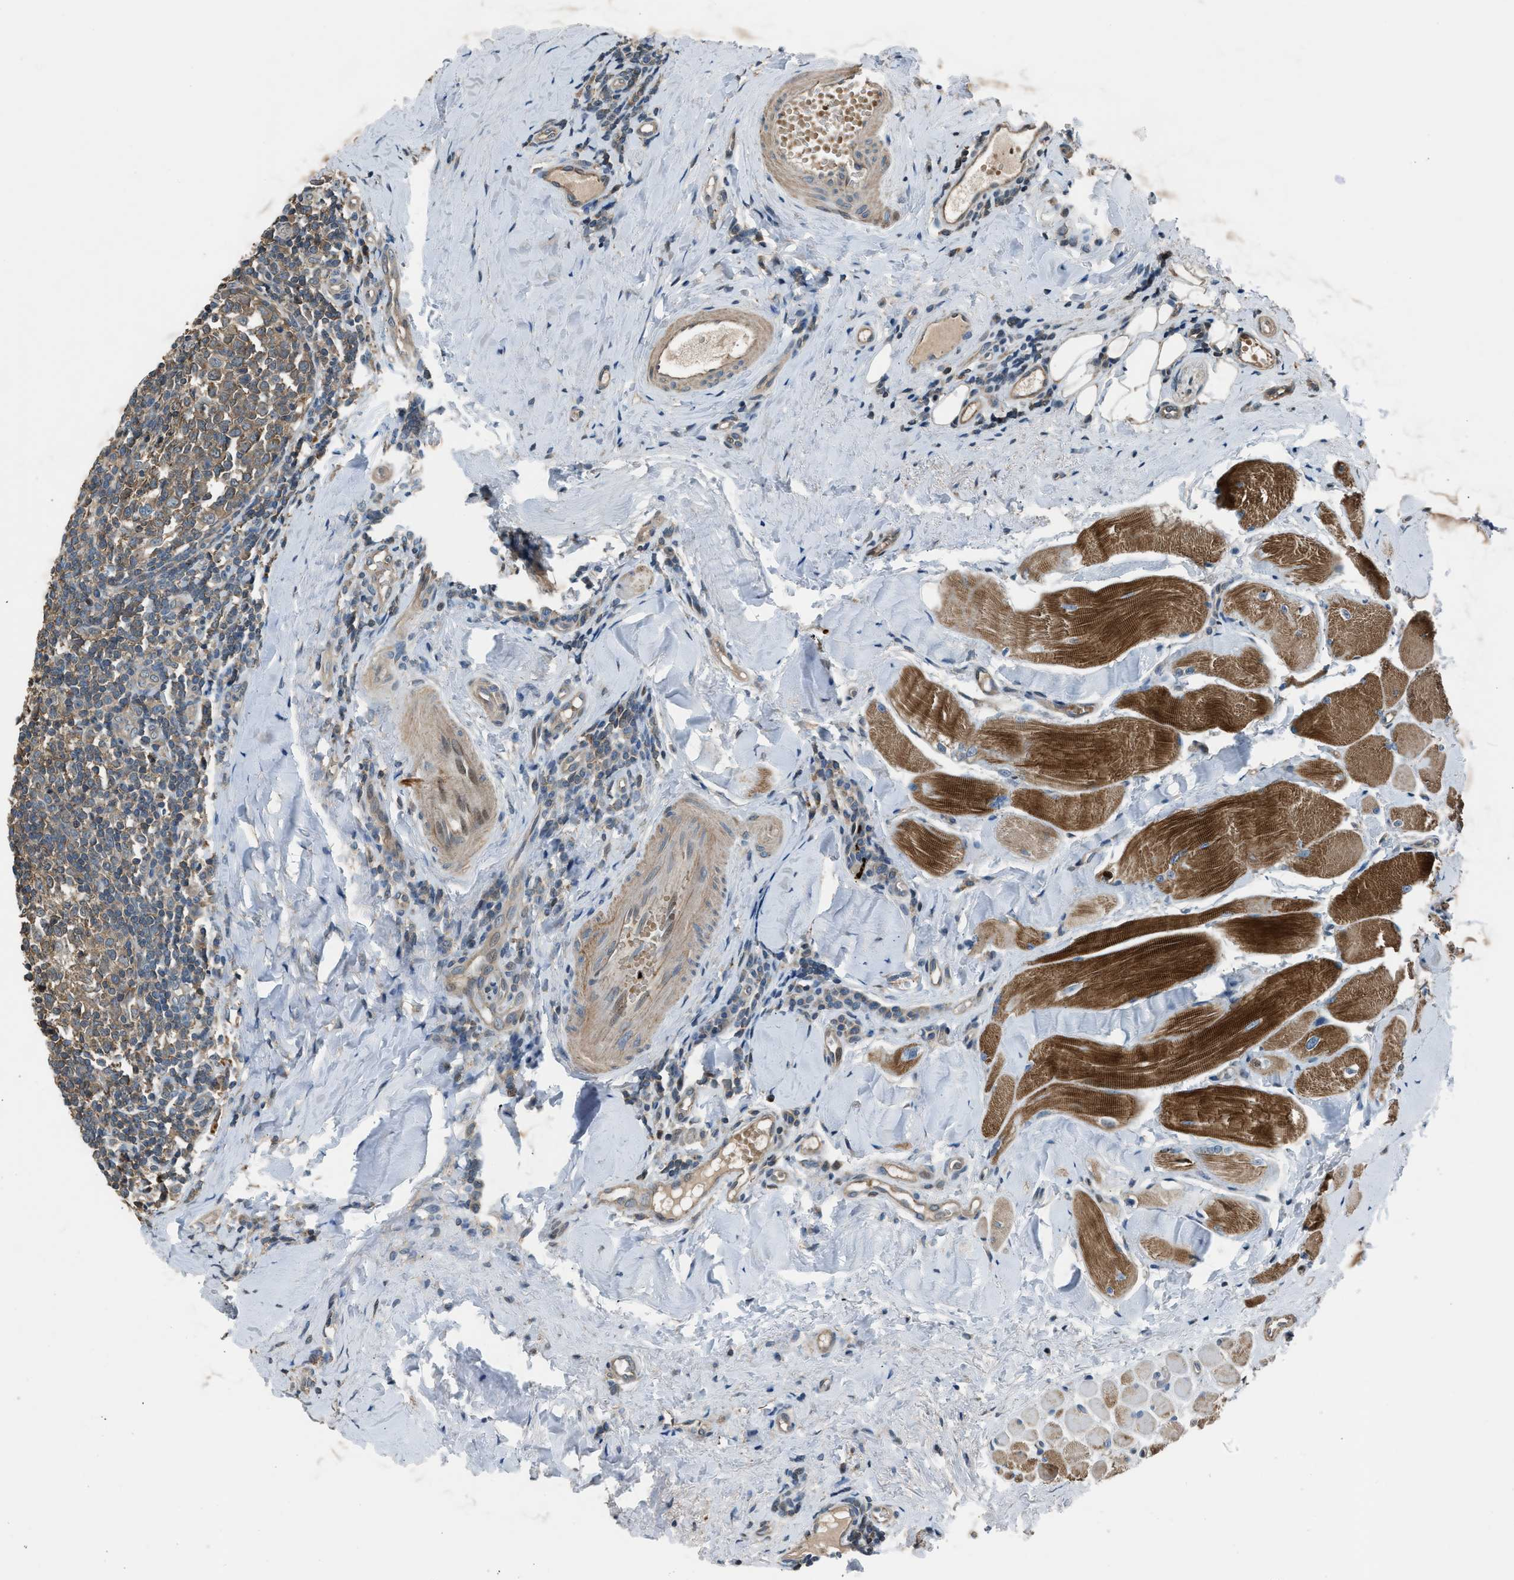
{"staining": {"intensity": "weak", "quantity": ">75%", "location": "cytoplasmic/membranous"}, "tissue": "tonsil", "cell_type": "Germinal center cells", "image_type": "normal", "snomed": [{"axis": "morphology", "description": "Normal tissue, NOS"}, {"axis": "topography", "description": "Tonsil"}], "caption": "This is an image of immunohistochemistry (IHC) staining of normal tonsil, which shows weak expression in the cytoplasmic/membranous of germinal center cells.", "gene": "LMLN", "patient": {"sex": "female", "age": 19}}